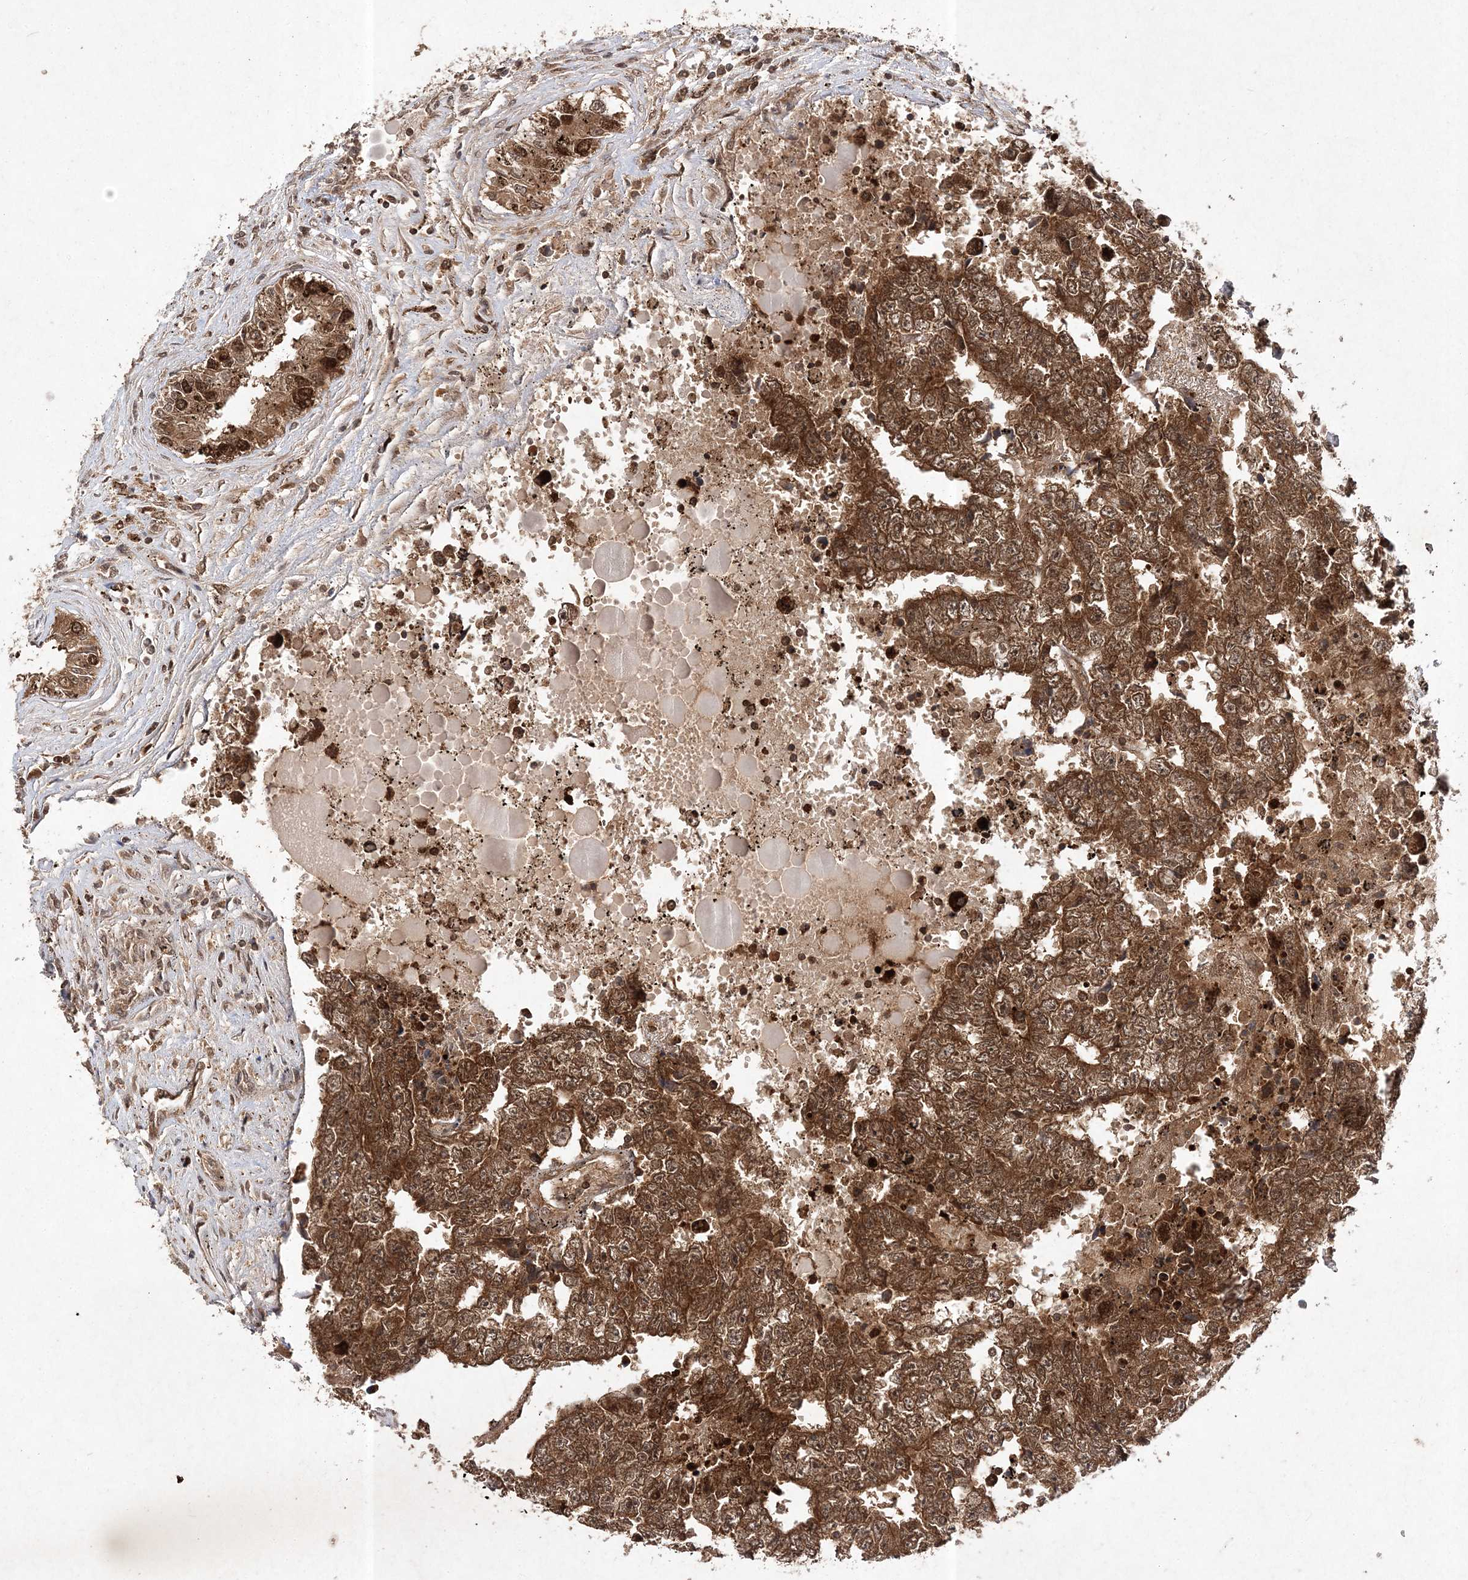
{"staining": {"intensity": "strong", "quantity": ">75%", "location": "cytoplasmic/membranous,nuclear"}, "tissue": "testis cancer", "cell_type": "Tumor cells", "image_type": "cancer", "snomed": [{"axis": "morphology", "description": "Carcinoma, Embryonal, NOS"}, {"axis": "topography", "description": "Testis"}], "caption": "Testis cancer (embryonal carcinoma) tissue reveals strong cytoplasmic/membranous and nuclear staining in about >75% of tumor cells, visualized by immunohistochemistry. Using DAB (brown) and hematoxylin (blue) stains, captured at high magnification using brightfield microscopy.", "gene": "NIF3L1", "patient": {"sex": "male", "age": 25}}